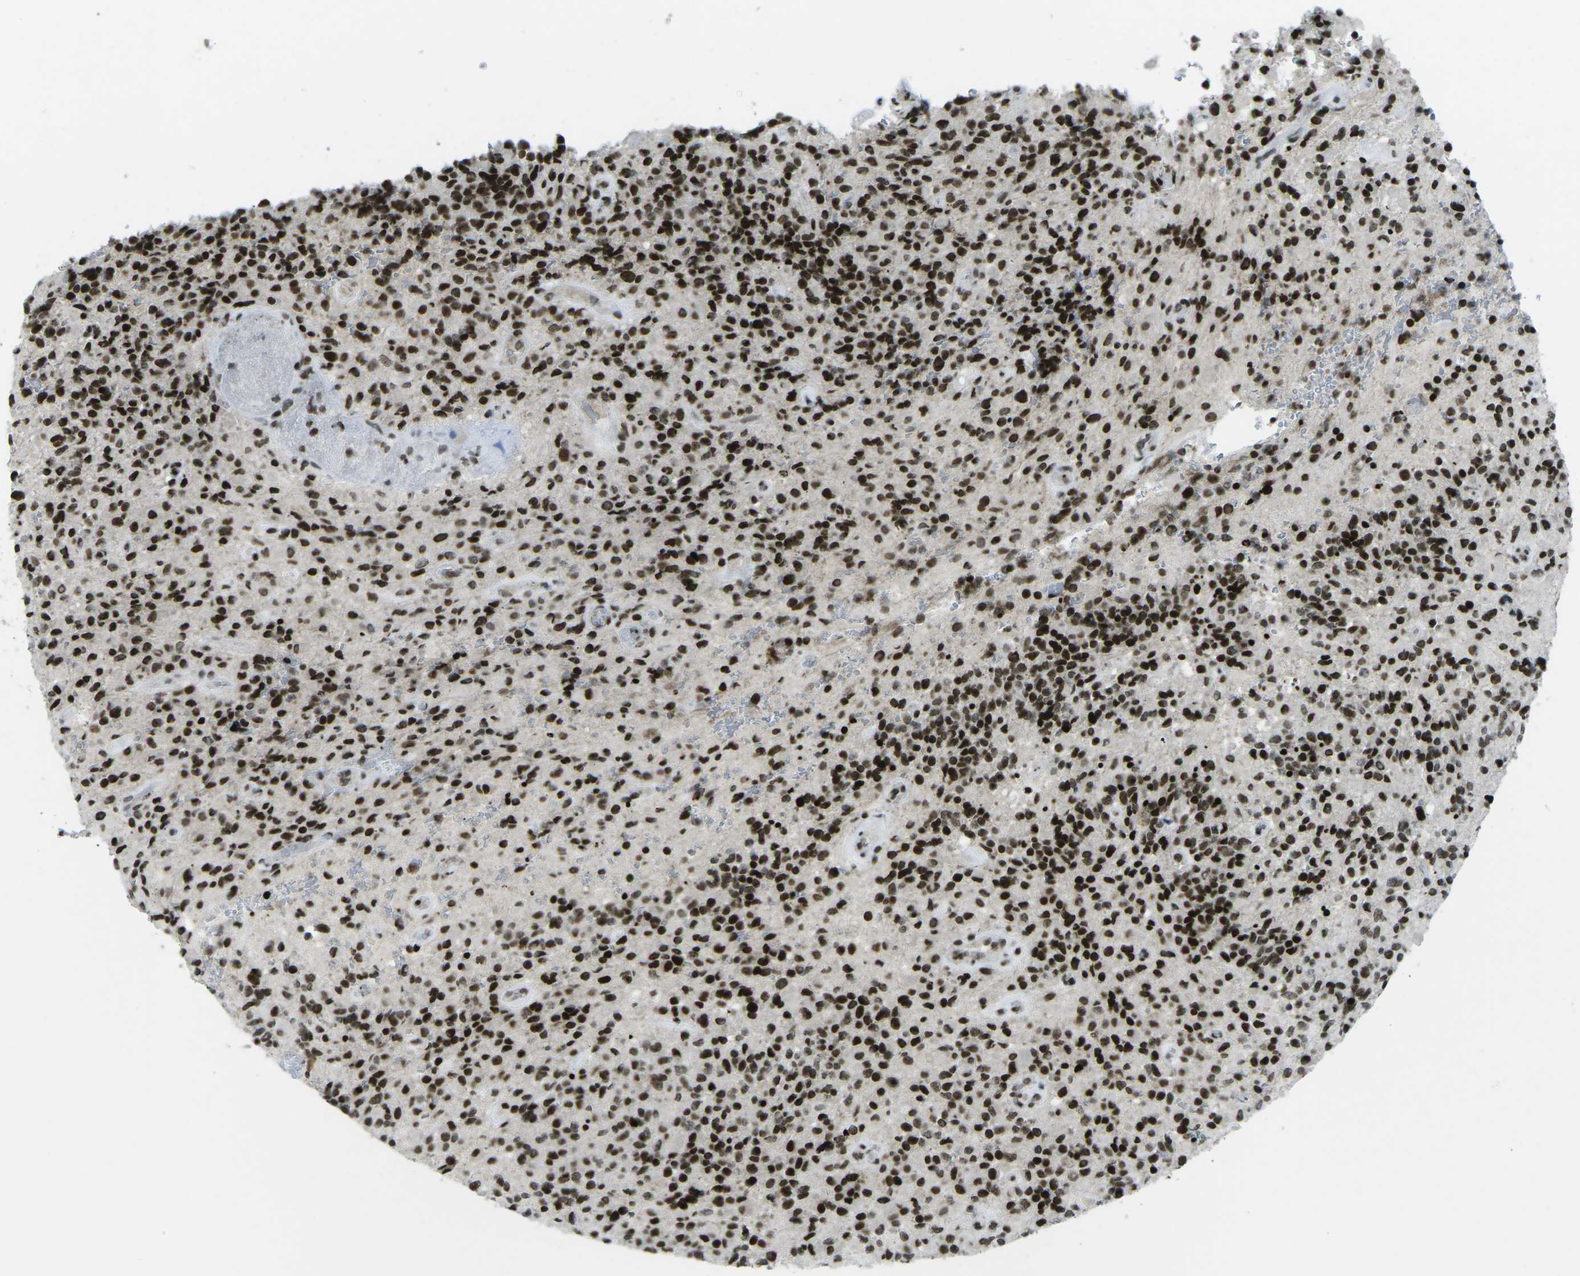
{"staining": {"intensity": "strong", "quantity": ">75%", "location": "nuclear"}, "tissue": "glioma", "cell_type": "Tumor cells", "image_type": "cancer", "snomed": [{"axis": "morphology", "description": "Glioma, malignant, High grade"}, {"axis": "topography", "description": "Brain"}], "caption": "Immunohistochemical staining of human malignant glioma (high-grade) exhibits strong nuclear protein staining in about >75% of tumor cells. (Brightfield microscopy of DAB IHC at high magnification).", "gene": "EME1", "patient": {"sex": "male", "age": 71}}